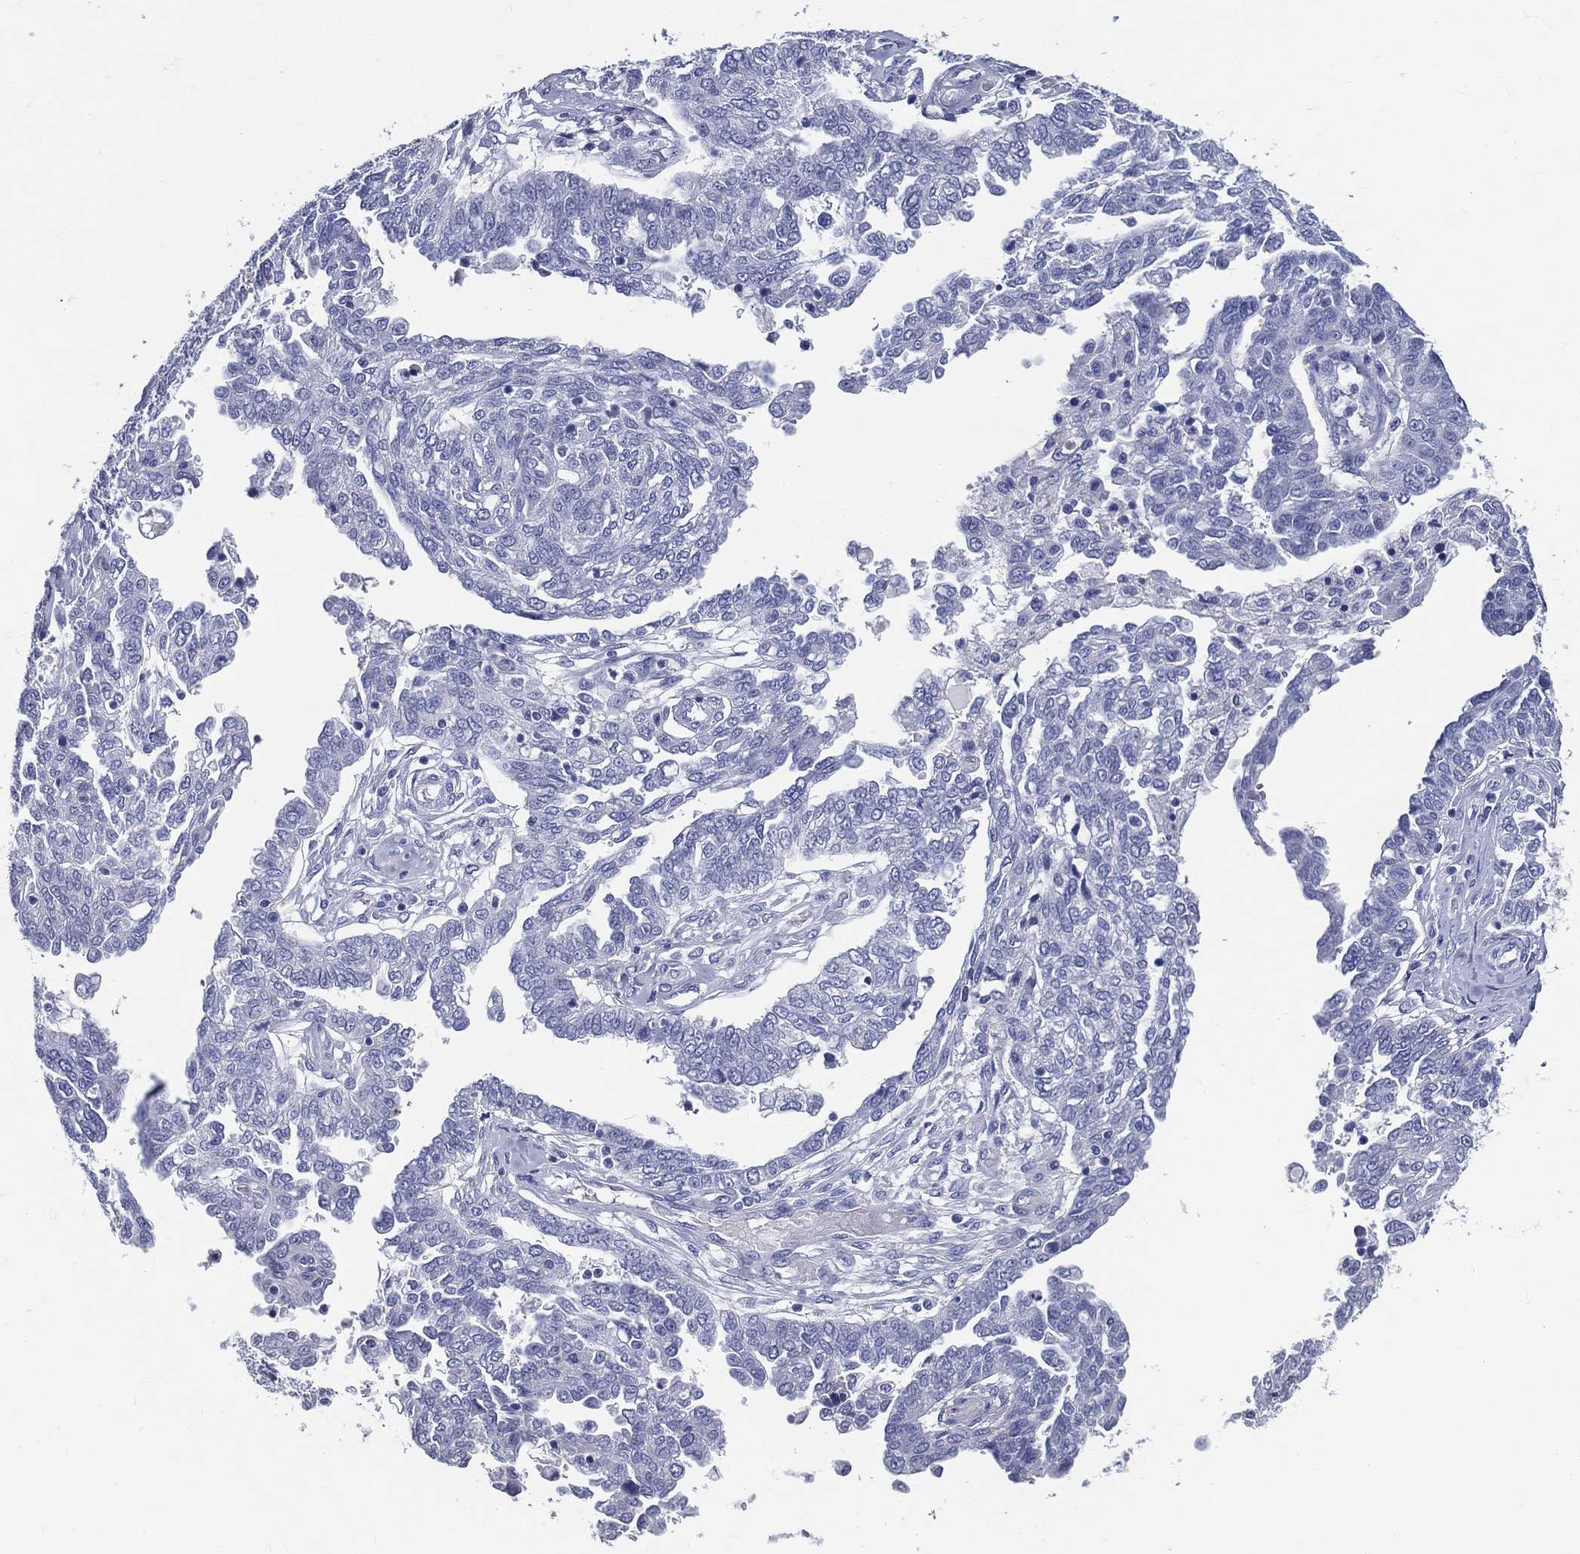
{"staining": {"intensity": "negative", "quantity": "none", "location": "none"}, "tissue": "ovarian cancer", "cell_type": "Tumor cells", "image_type": "cancer", "snomed": [{"axis": "morphology", "description": "Cystadenocarcinoma, serous, NOS"}, {"axis": "topography", "description": "Ovary"}], "caption": "High magnification brightfield microscopy of ovarian serous cystadenocarcinoma stained with DAB (3,3'-diaminobenzidine) (brown) and counterstained with hematoxylin (blue): tumor cells show no significant staining. Brightfield microscopy of IHC stained with DAB (brown) and hematoxylin (blue), captured at high magnification.", "gene": "ACE2", "patient": {"sex": "female", "age": 67}}